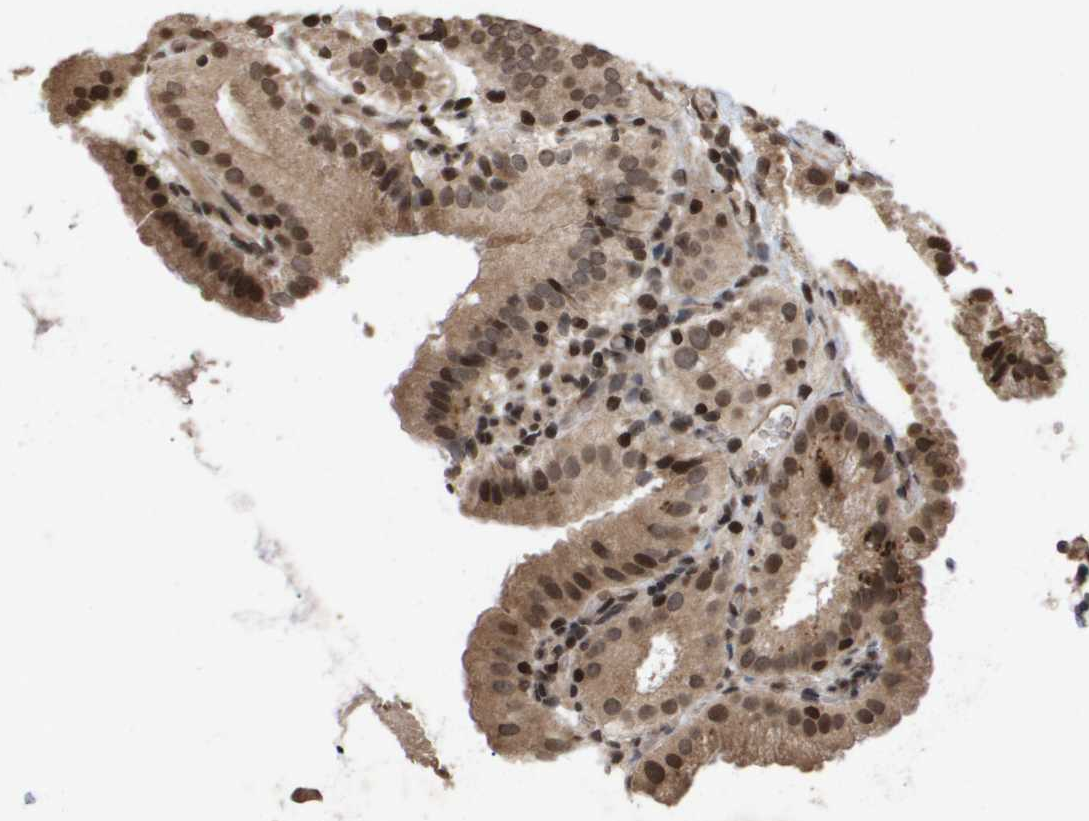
{"staining": {"intensity": "moderate", "quantity": ">75%", "location": "cytoplasmic/membranous,nuclear"}, "tissue": "gallbladder", "cell_type": "Glandular cells", "image_type": "normal", "snomed": [{"axis": "morphology", "description": "Normal tissue, NOS"}, {"axis": "topography", "description": "Gallbladder"}], "caption": "About >75% of glandular cells in benign gallbladder exhibit moderate cytoplasmic/membranous,nuclear protein positivity as visualized by brown immunohistochemical staining.", "gene": "HSPA6", "patient": {"sex": "male", "age": 54}}